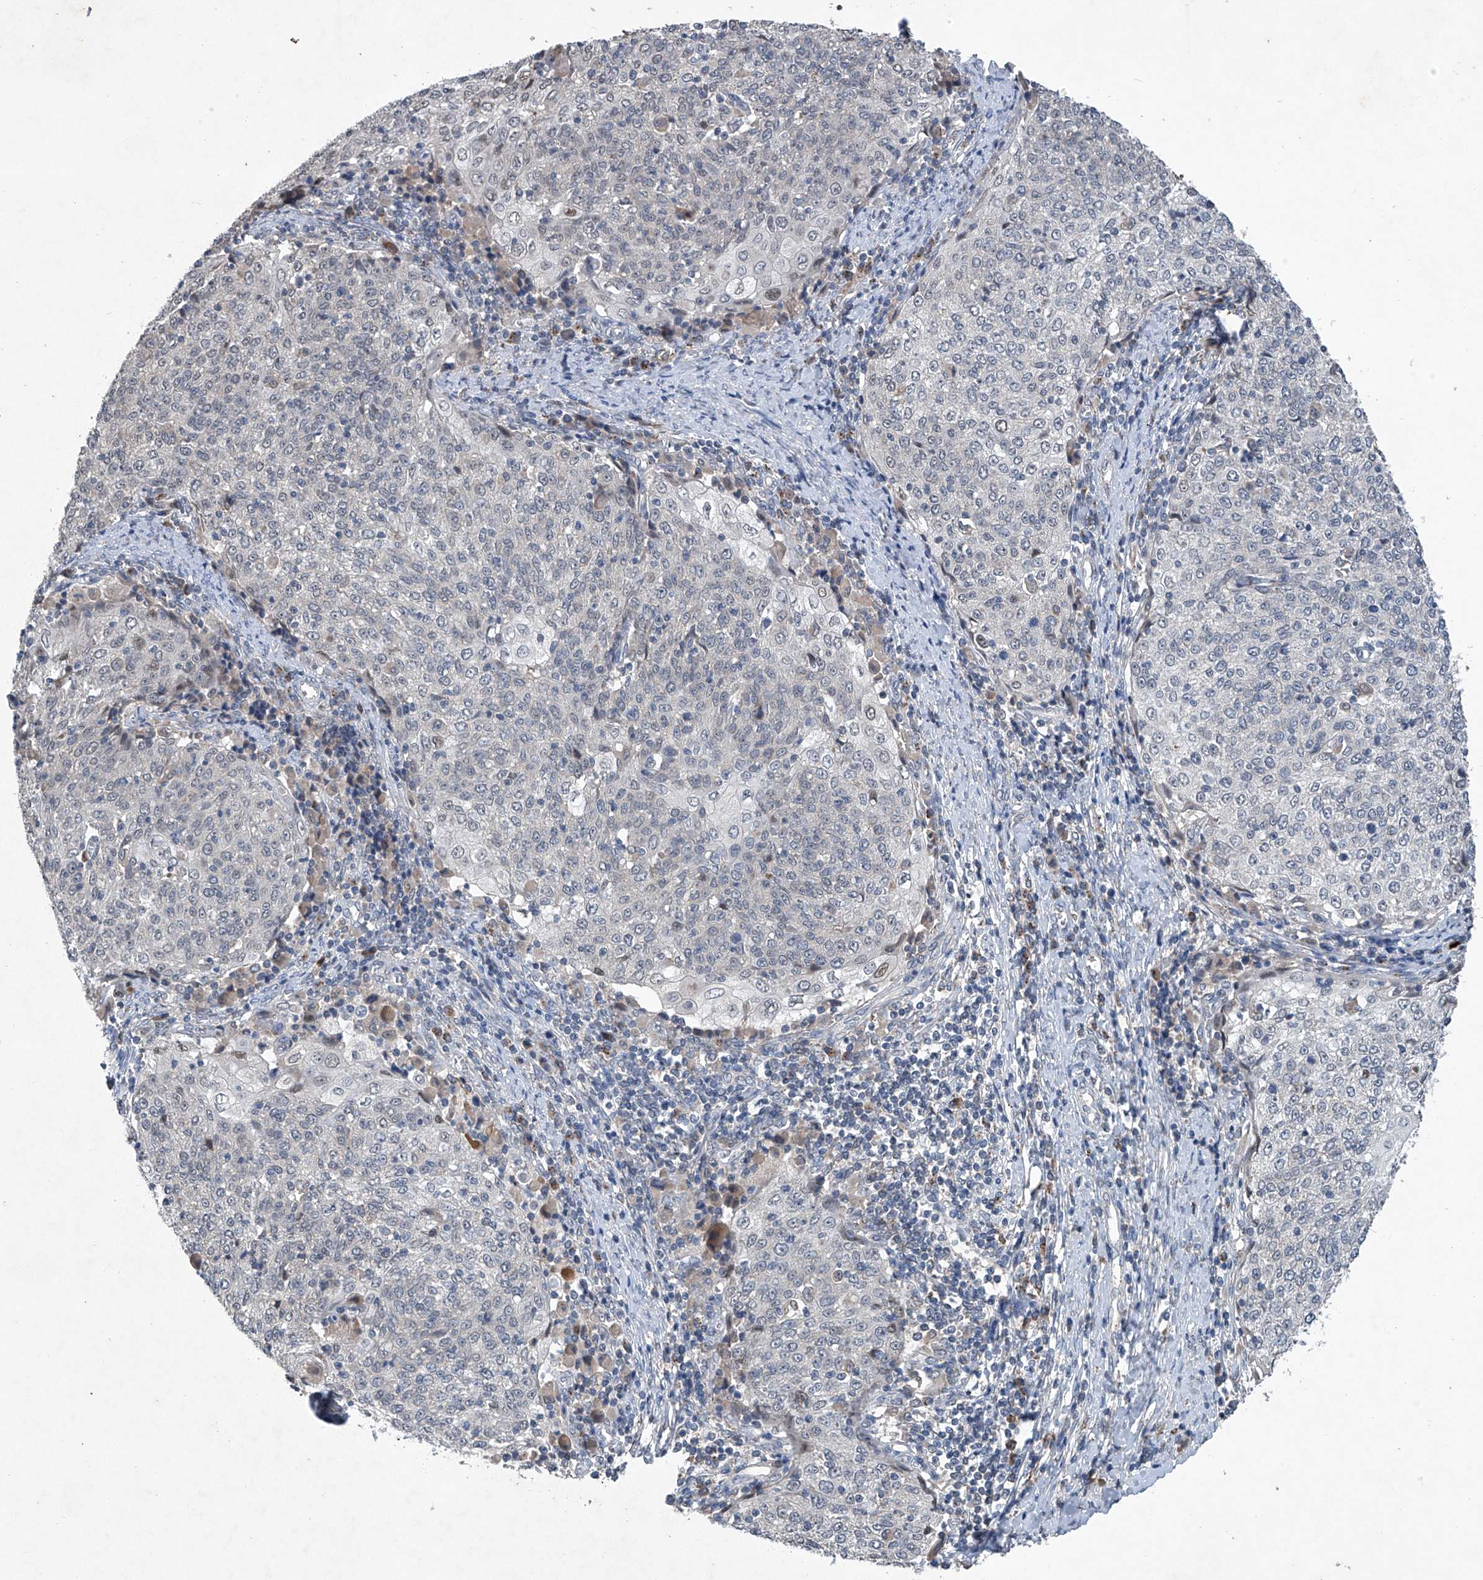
{"staining": {"intensity": "negative", "quantity": "none", "location": "none"}, "tissue": "cervical cancer", "cell_type": "Tumor cells", "image_type": "cancer", "snomed": [{"axis": "morphology", "description": "Squamous cell carcinoma, NOS"}, {"axis": "topography", "description": "Cervix"}], "caption": "Cervical cancer (squamous cell carcinoma) was stained to show a protein in brown. There is no significant expression in tumor cells.", "gene": "PCSK5", "patient": {"sex": "female", "age": 48}}